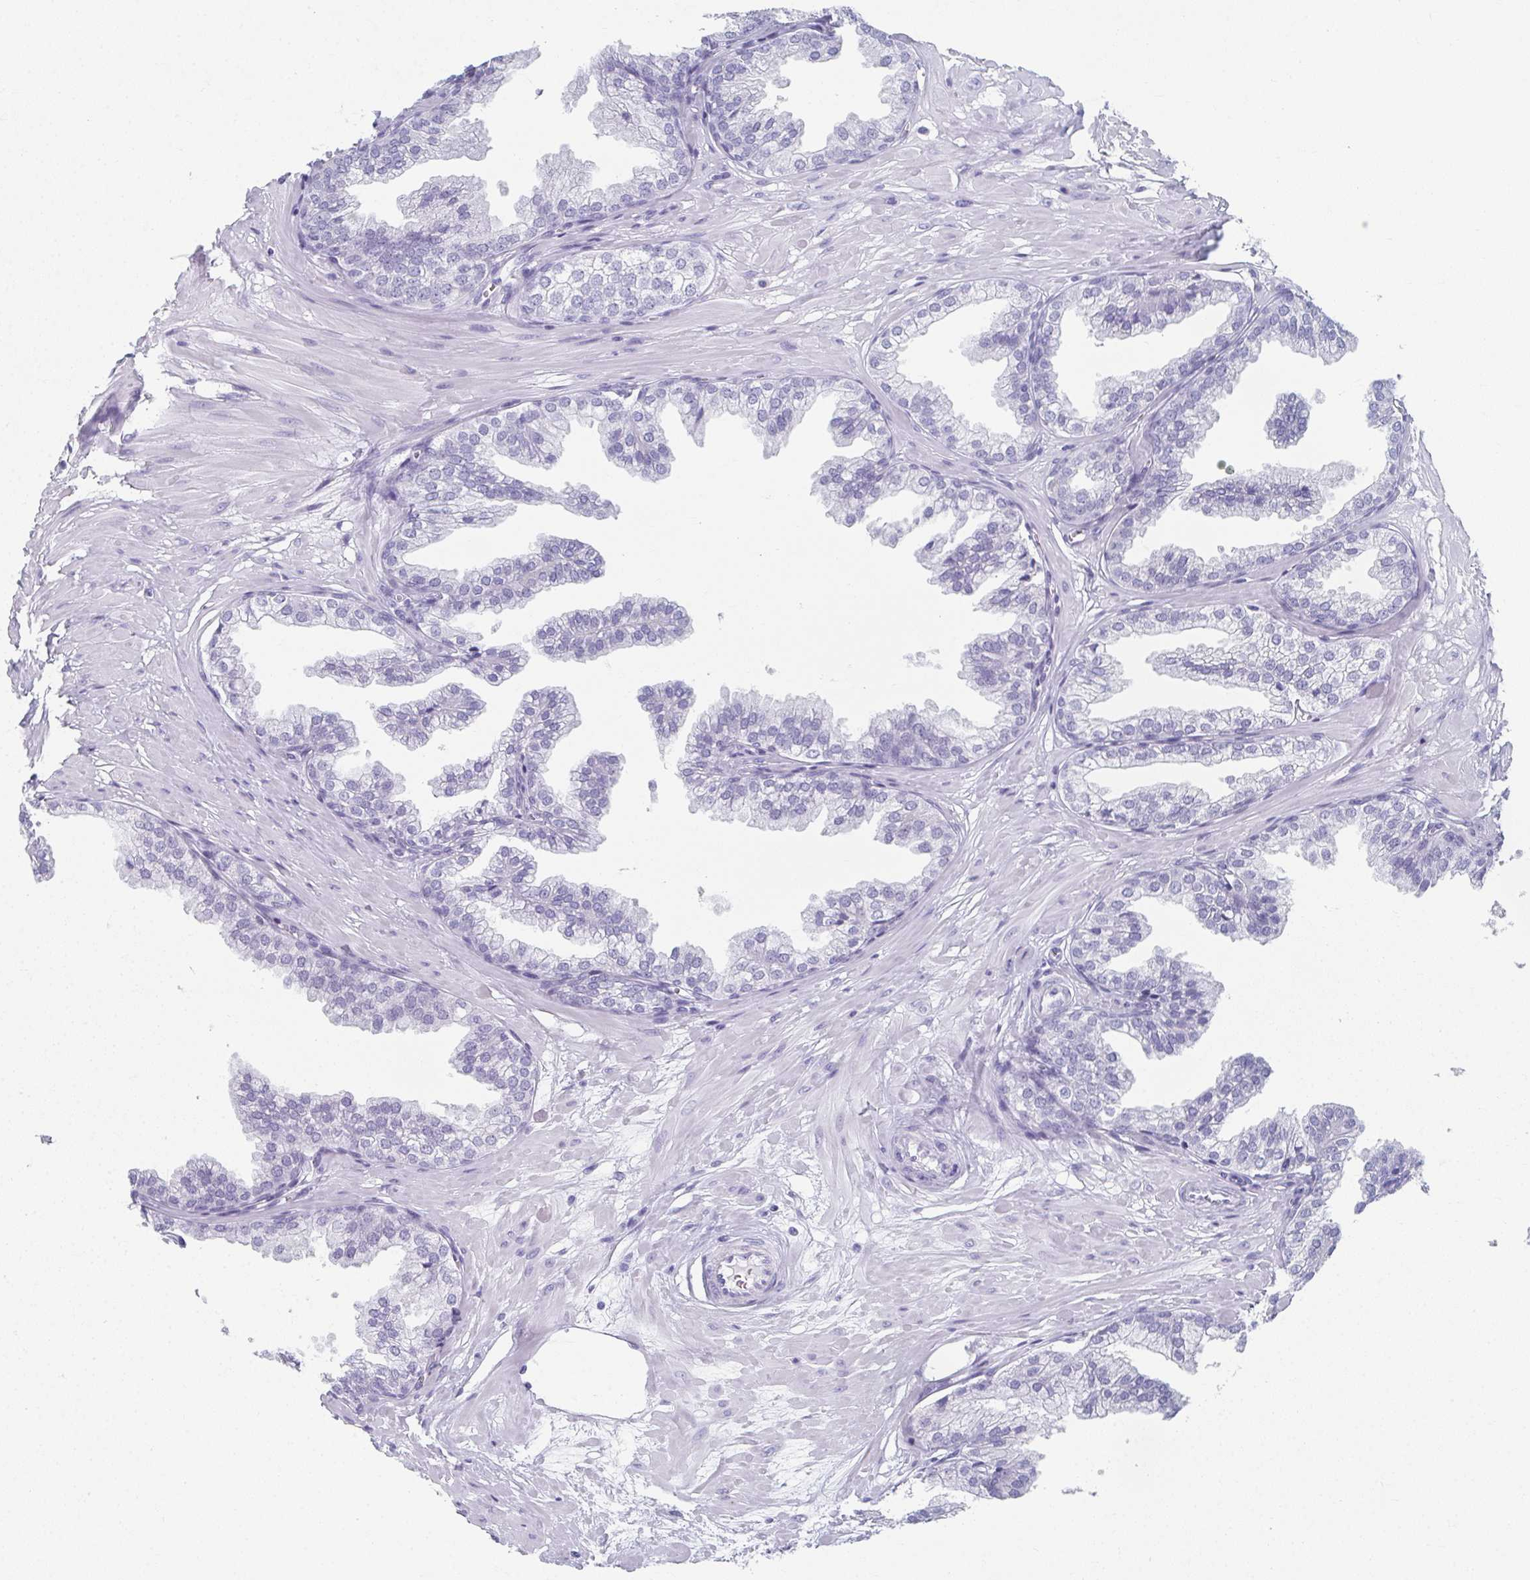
{"staining": {"intensity": "negative", "quantity": "none", "location": "none"}, "tissue": "prostate", "cell_type": "Glandular cells", "image_type": "normal", "snomed": [{"axis": "morphology", "description": "Normal tissue, NOS"}, {"axis": "topography", "description": "Prostate"}, {"axis": "topography", "description": "Peripheral nerve tissue"}], "caption": "Histopathology image shows no protein staining in glandular cells of unremarkable prostate.", "gene": "GHRL", "patient": {"sex": "male", "age": 55}}